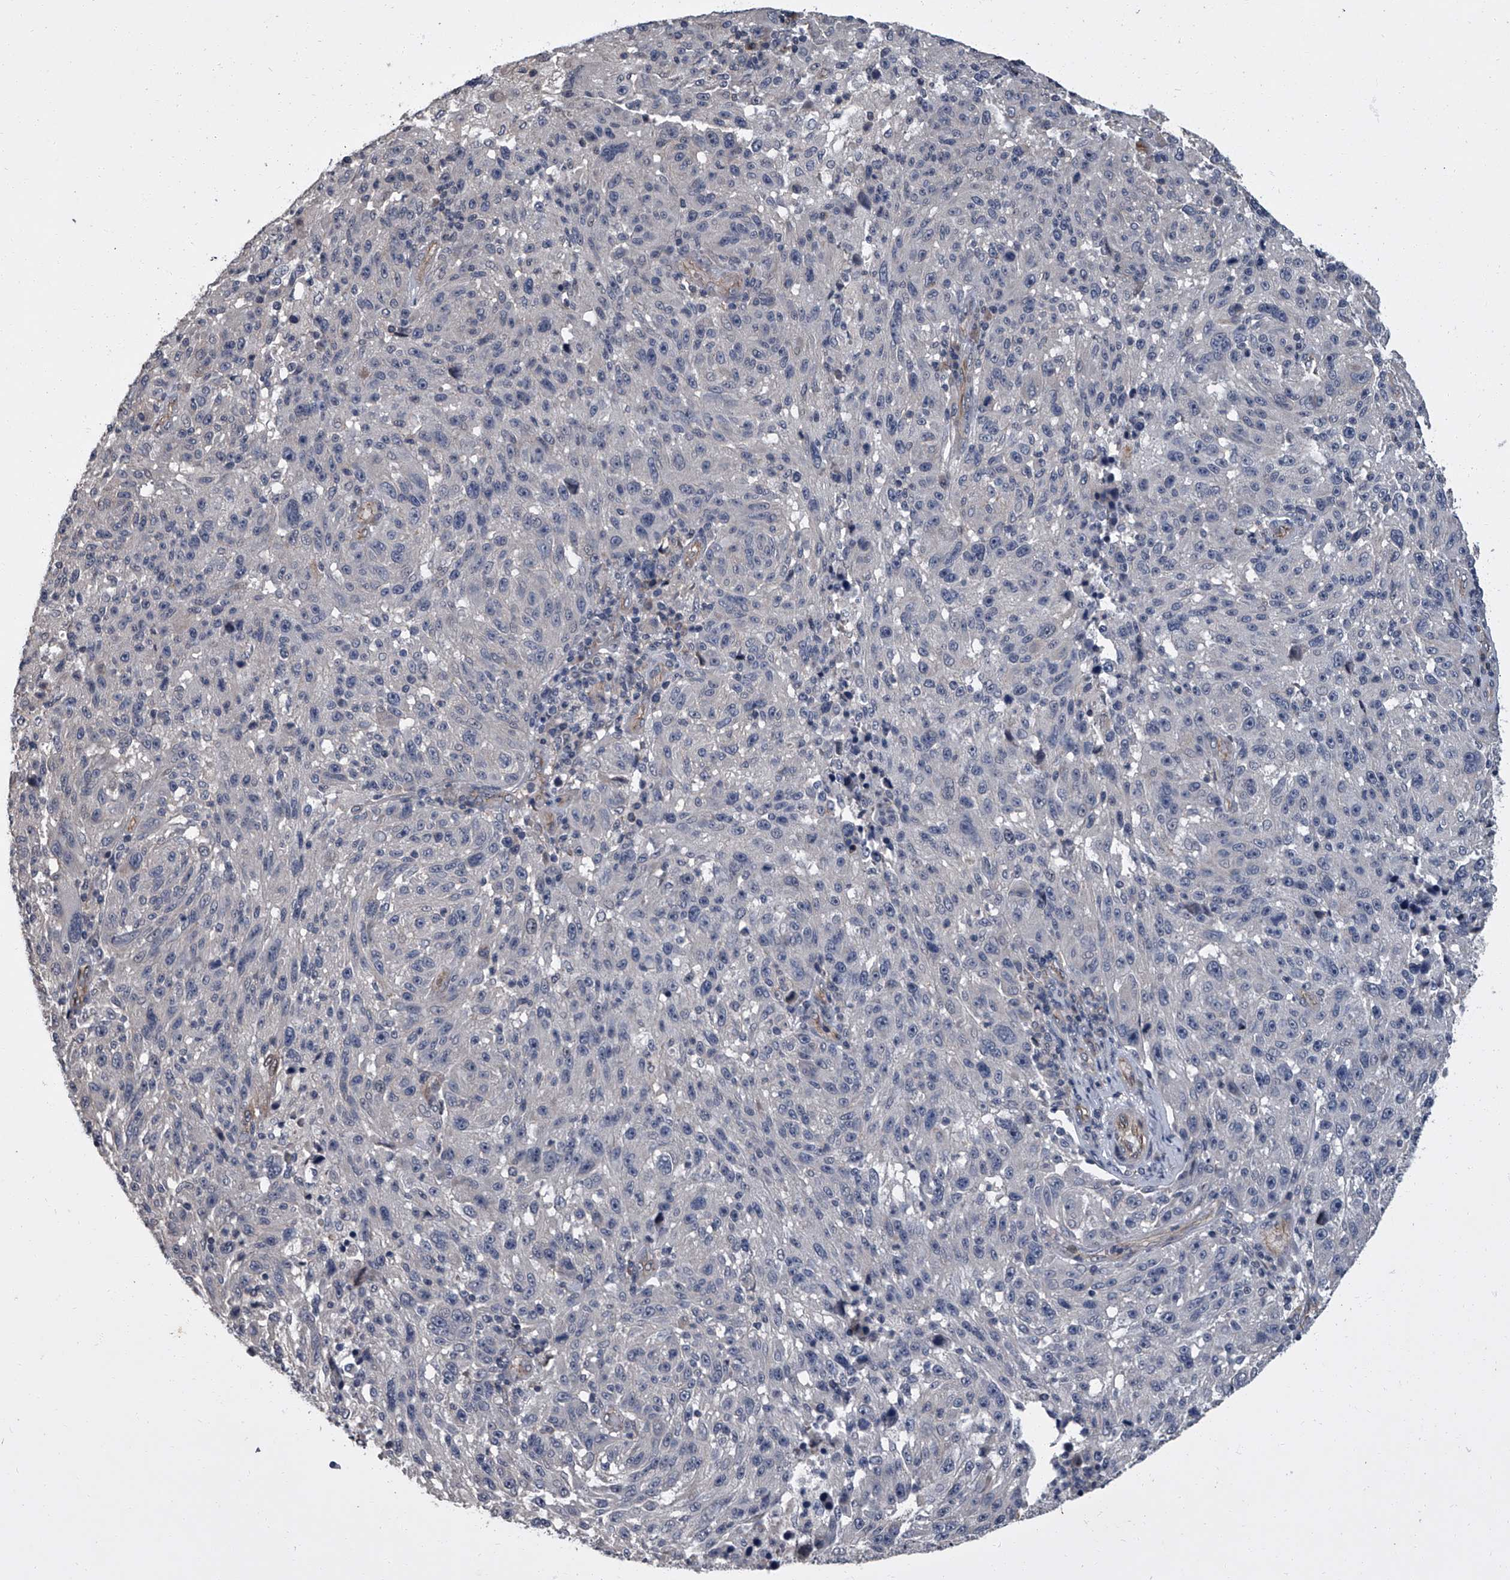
{"staining": {"intensity": "negative", "quantity": "none", "location": "none"}, "tissue": "melanoma", "cell_type": "Tumor cells", "image_type": "cancer", "snomed": [{"axis": "morphology", "description": "Malignant melanoma, NOS"}, {"axis": "topography", "description": "Skin"}], "caption": "Tumor cells show no significant expression in melanoma. (DAB immunohistochemistry visualized using brightfield microscopy, high magnification).", "gene": "SIRT4", "patient": {"sex": "male", "age": 53}}